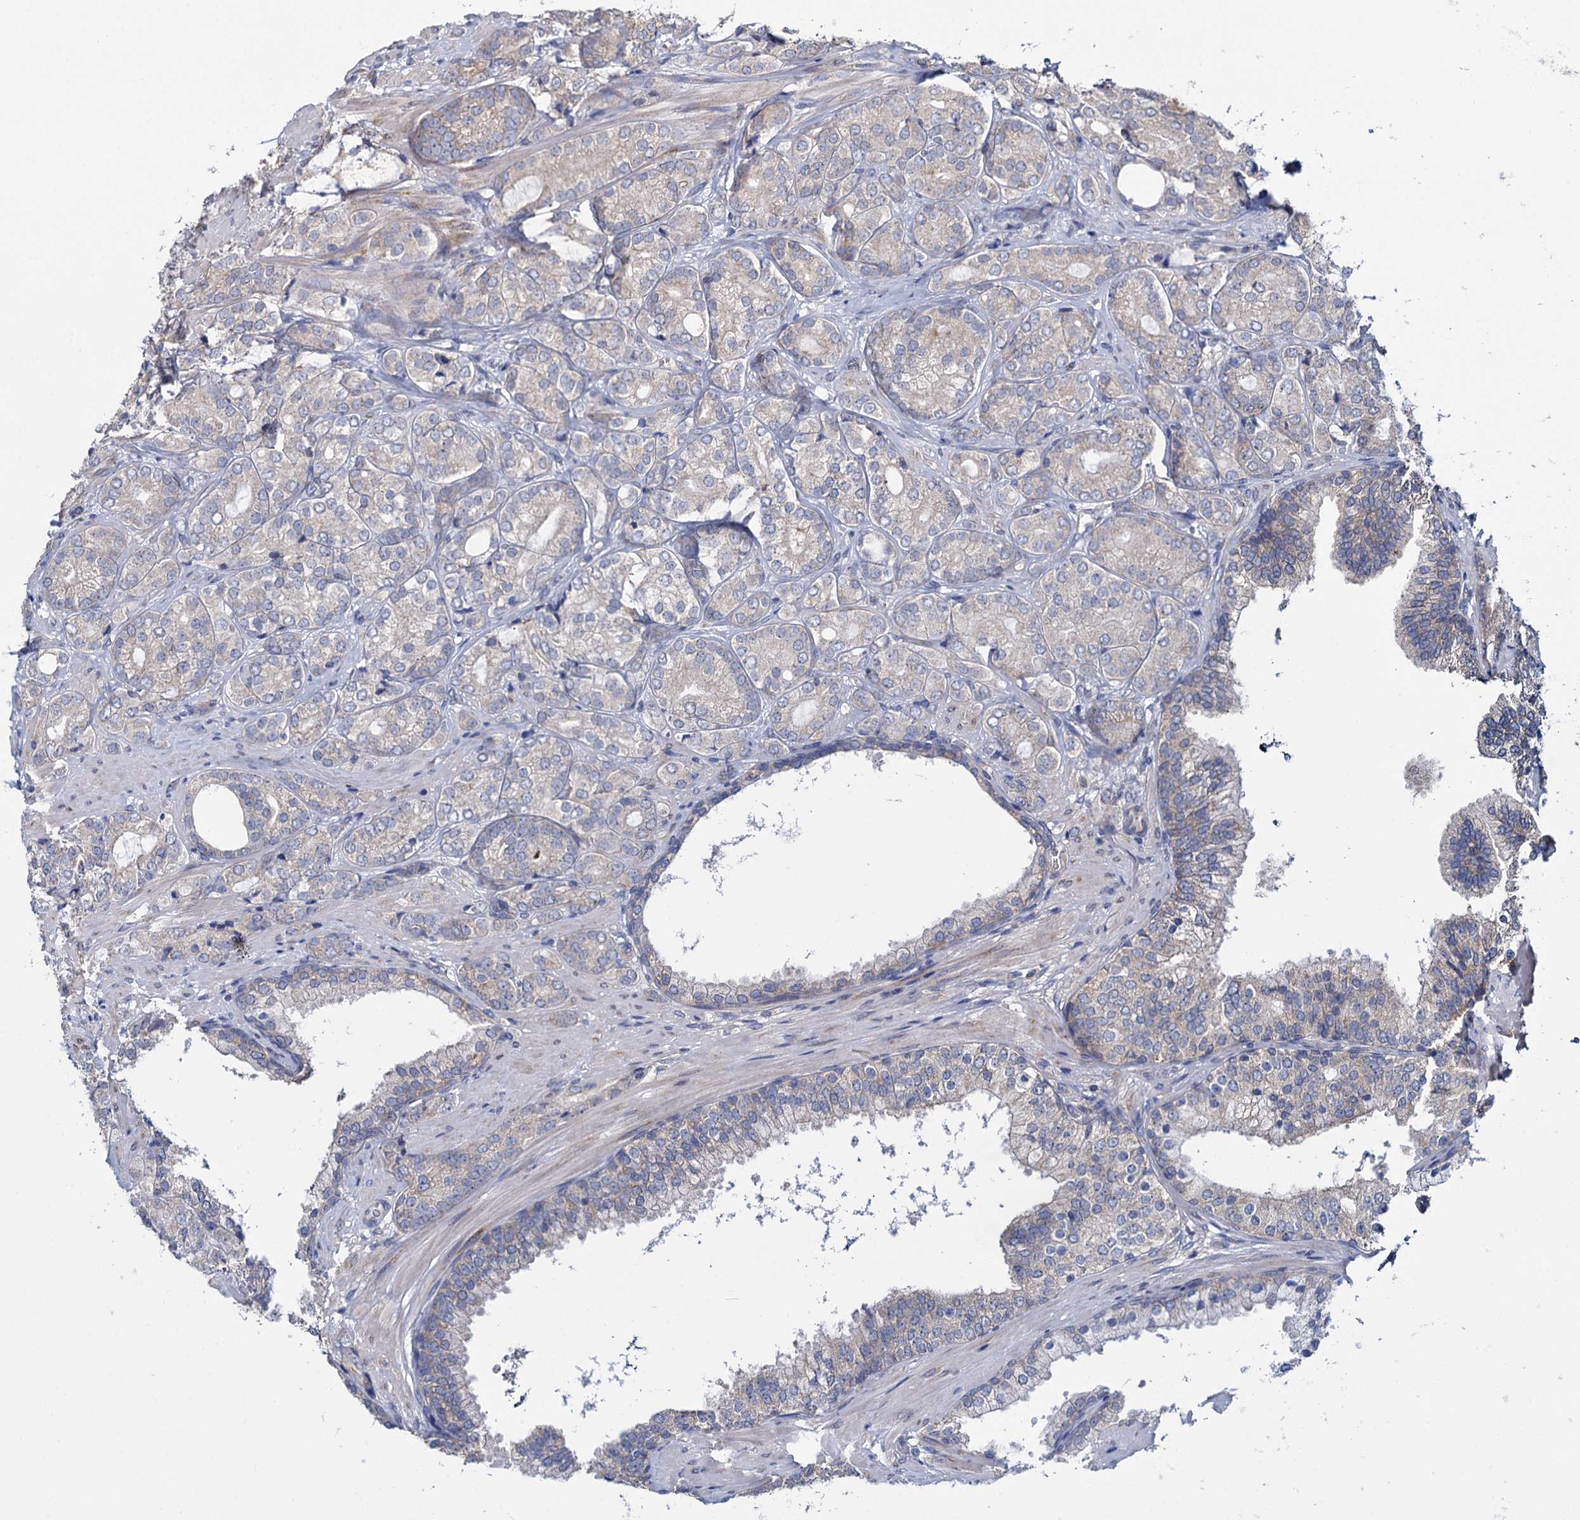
{"staining": {"intensity": "weak", "quantity": "<25%", "location": "cytoplasmic/membranous"}, "tissue": "prostate cancer", "cell_type": "Tumor cells", "image_type": "cancer", "snomed": [{"axis": "morphology", "description": "Adenocarcinoma, High grade"}, {"axis": "topography", "description": "Prostate"}], "caption": "Photomicrograph shows no protein positivity in tumor cells of adenocarcinoma (high-grade) (prostate) tissue.", "gene": "GSTM2", "patient": {"sex": "male", "age": 60}}